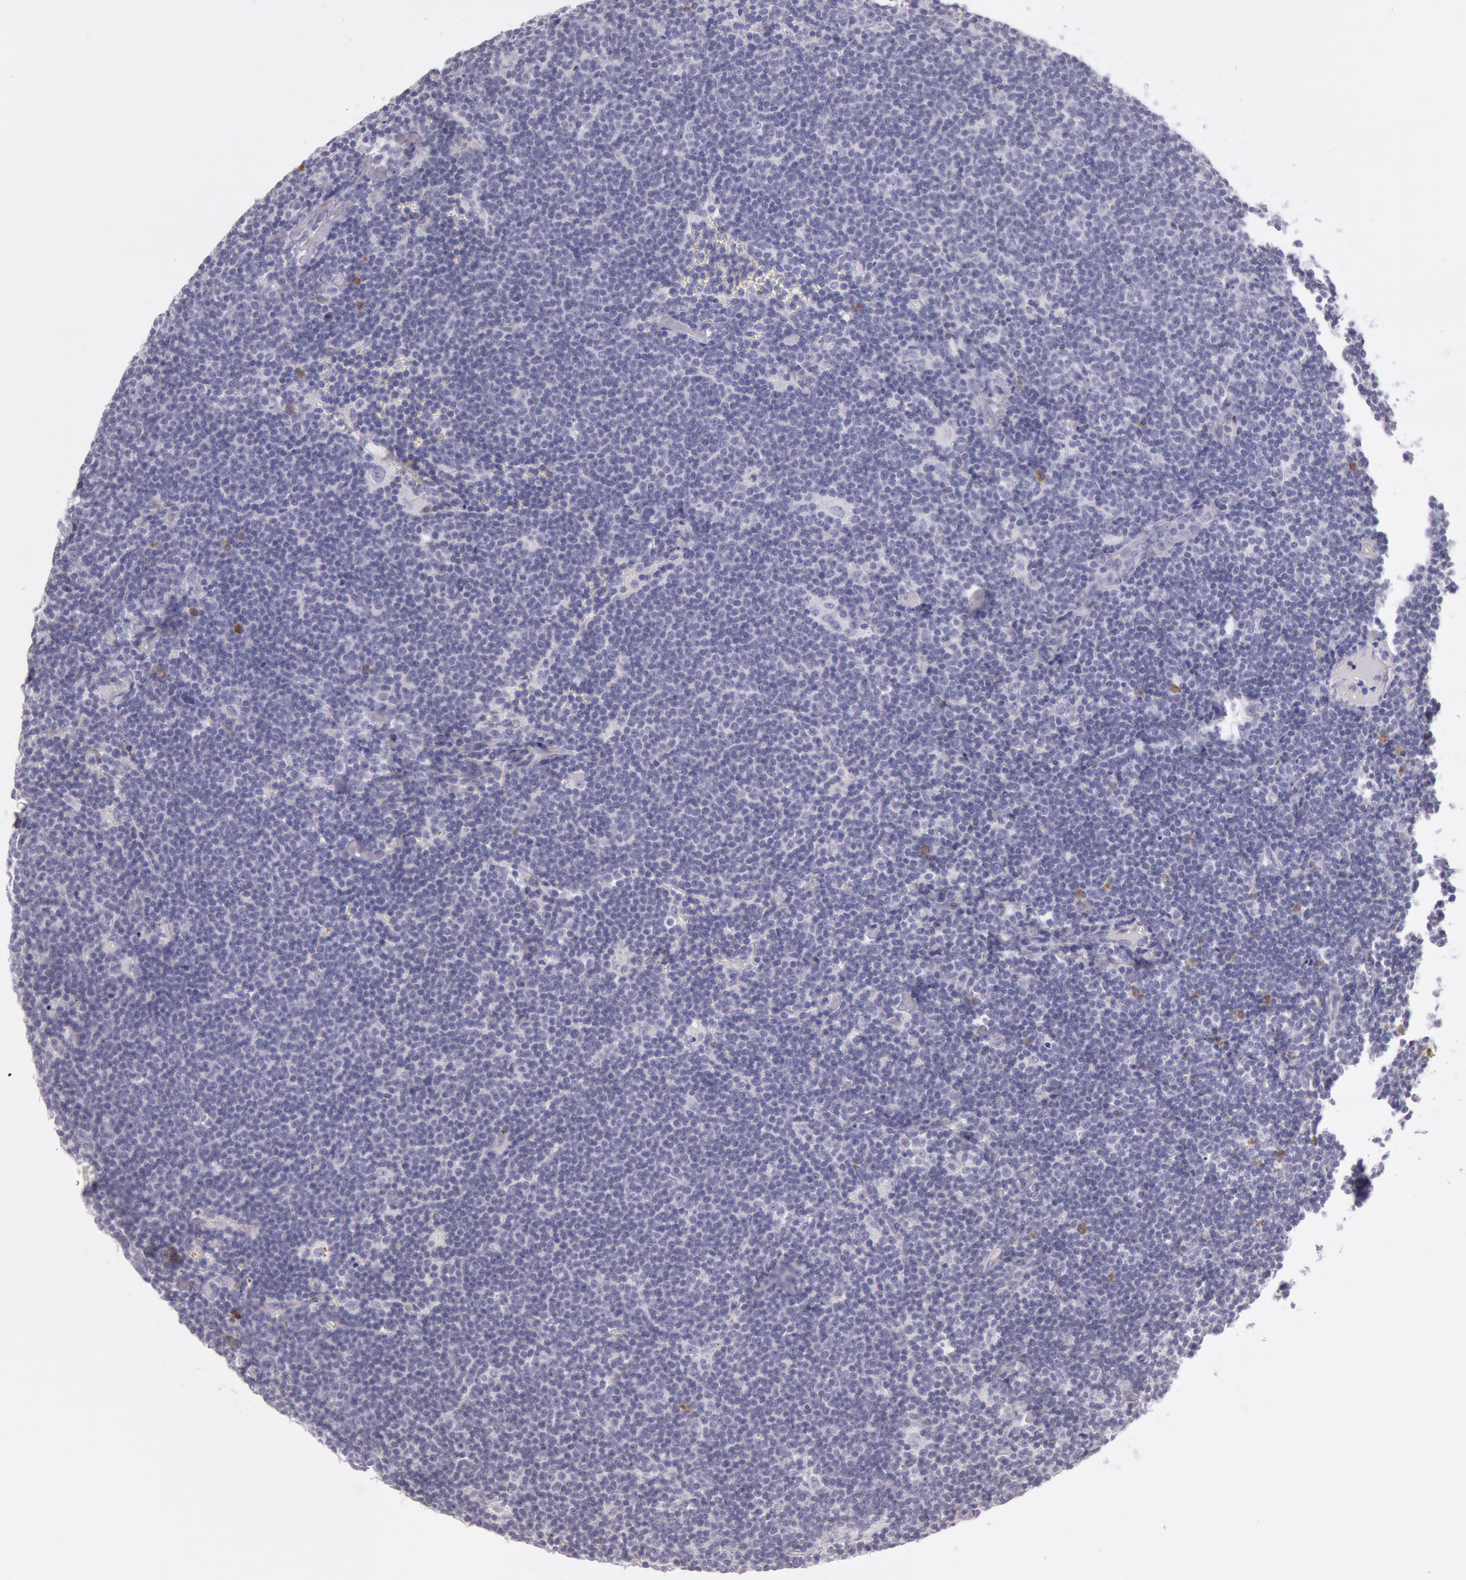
{"staining": {"intensity": "weak", "quantity": "<25%", "location": "cytoplasmic/membranous"}, "tissue": "lymphoma", "cell_type": "Tumor cells", "image_type": "cancer", "snomed": [{"axis": "morphology", "description": "Malignant lymphoma, non-Hodgkin's type, Low grade"}, {"axis": "topography", "description": "Lymph node"}], "caption": "Immunohistochemistry micrograph of human low-grade malignant lymphoma, non-Hodgkin's type stained for a protein (brown), which exhibits no expression in tumor cells.", "gene": "CIDEB", "patient": {"sex": "male", "age": 65}}